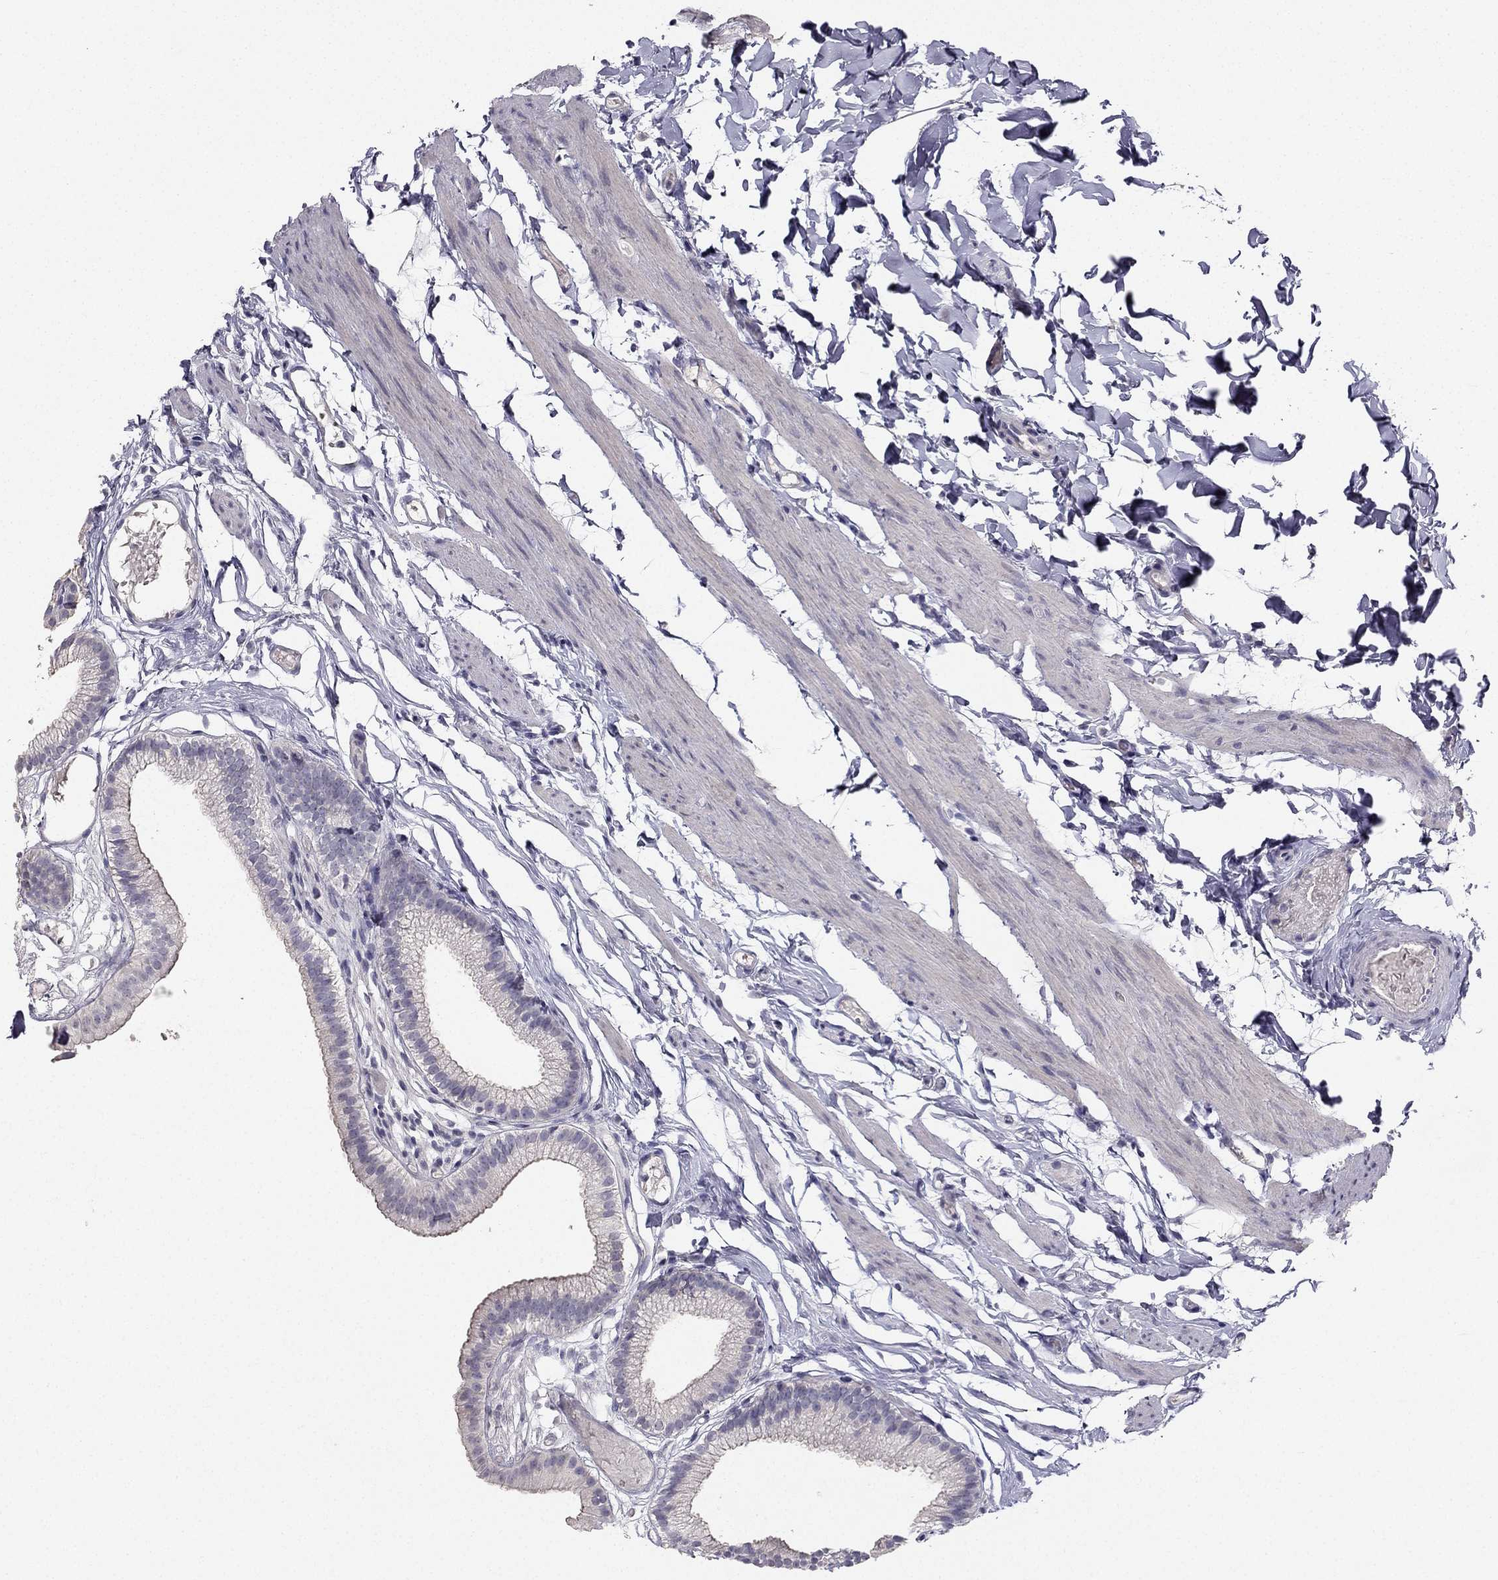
{"staining": {"intensity": "negative", "quantity": "none", "location": "none"}, "tissue": "gallbladder", "cell_type": "Glandular cells", "image_type": "normal", "snomed": [{"axis": "morphology", "description": "Normal tissue, NOS"}, {"axis": "topography", "description": "Gallbladder"}], "caption": "Glandular cells show no significant protein staining in normal gallbladder. (DAB immunohistochemistry (IHC), high magnification).", "gene": "CALB2", "patient": {"sex": "female", "age": 45}}